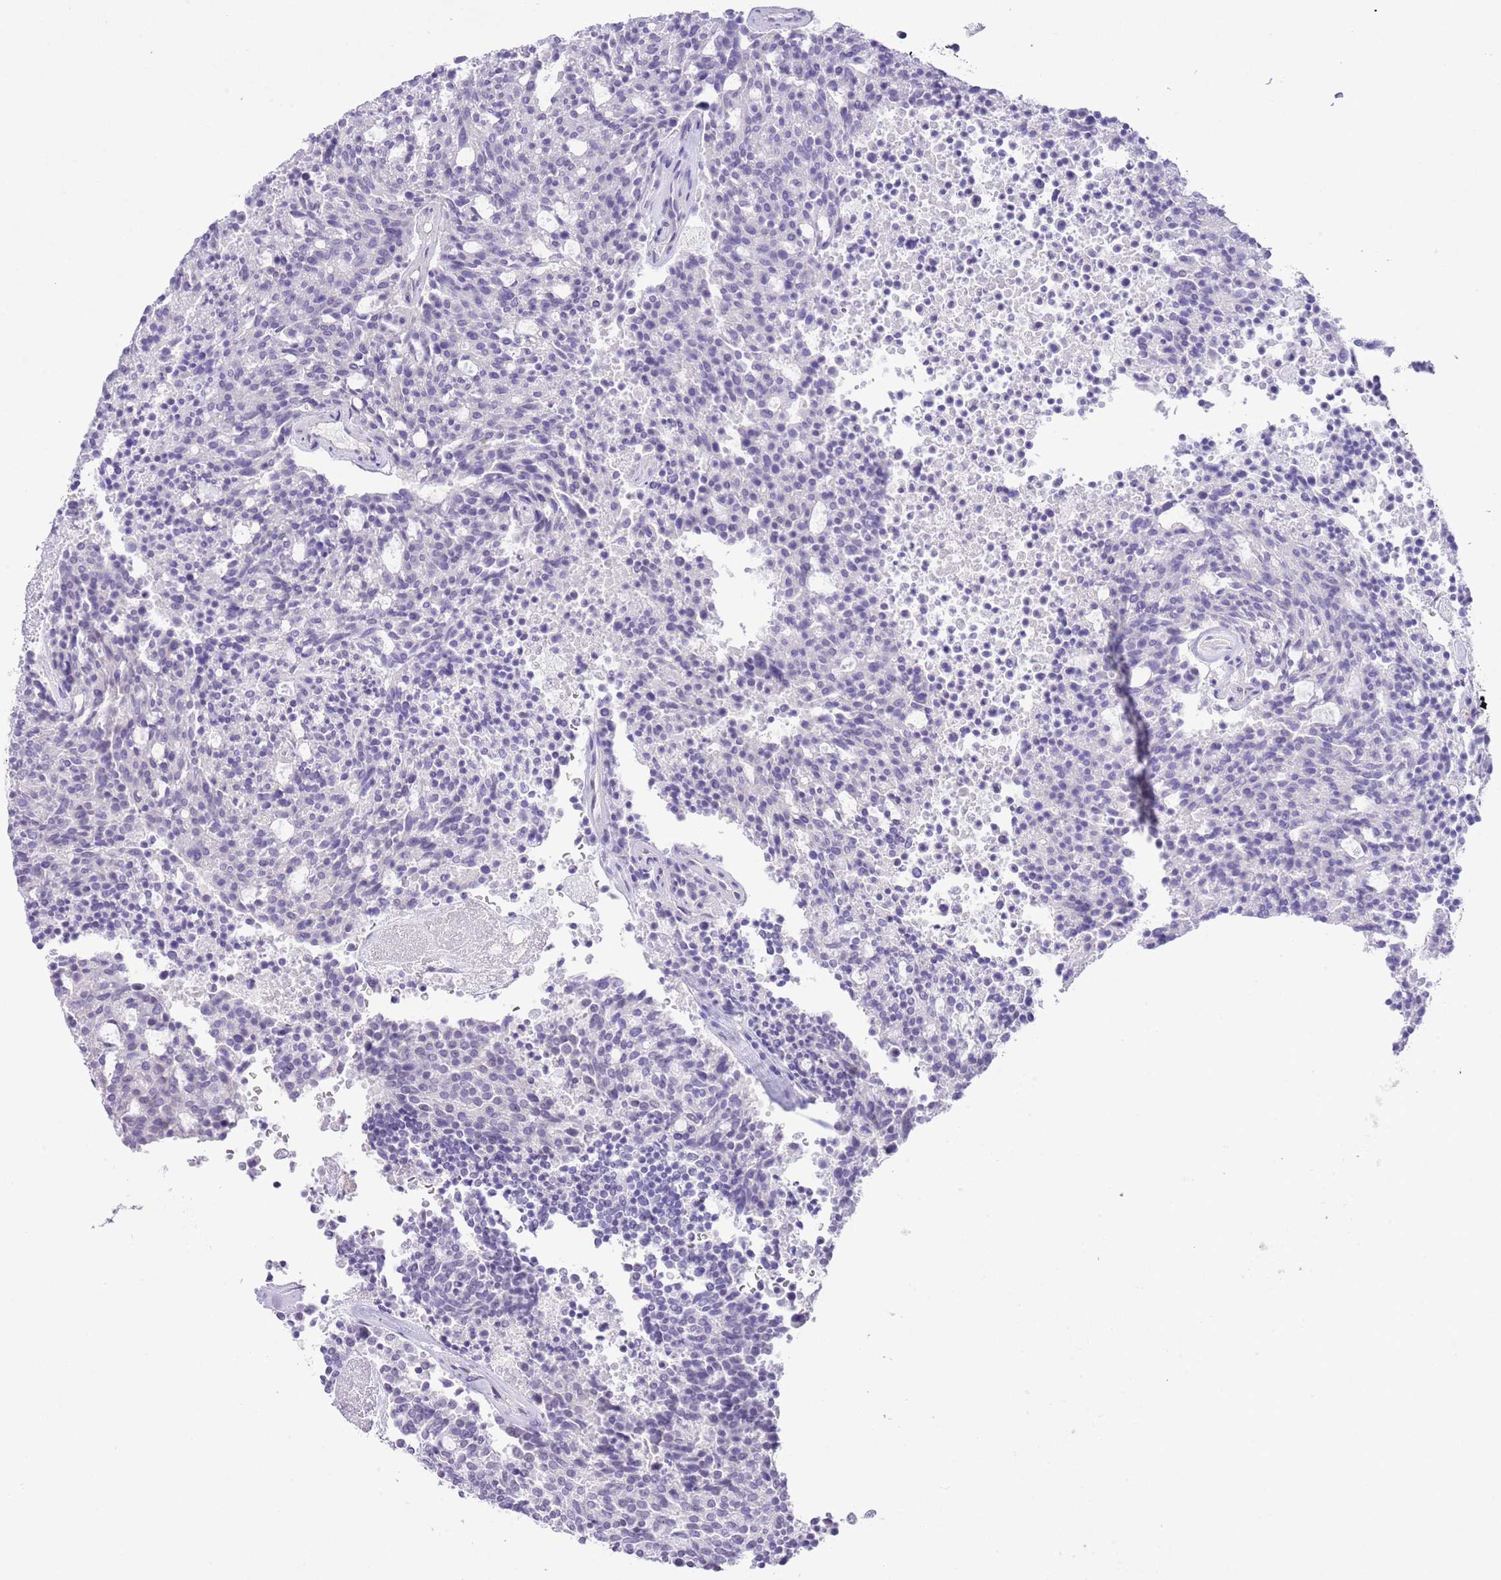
{"staining": {"intensity": "negative", "quantity": "none", "location": "none"}, "tissue": "carcinoid", "cell_type": "Tumor cells", "image_type": "cancer", "snomed": [{"axis": "morphology", "description": "Carcinoid, malignant, NOS"}, {"axis": "topography", "description": "Pancreas"}], "caption": "DAB immunohistochemical staining of human malignant carcinoid exhibits no significant staining in tumor cells.", "gene": "MIDN", "patient": {"sex": "female", "age": 54}}